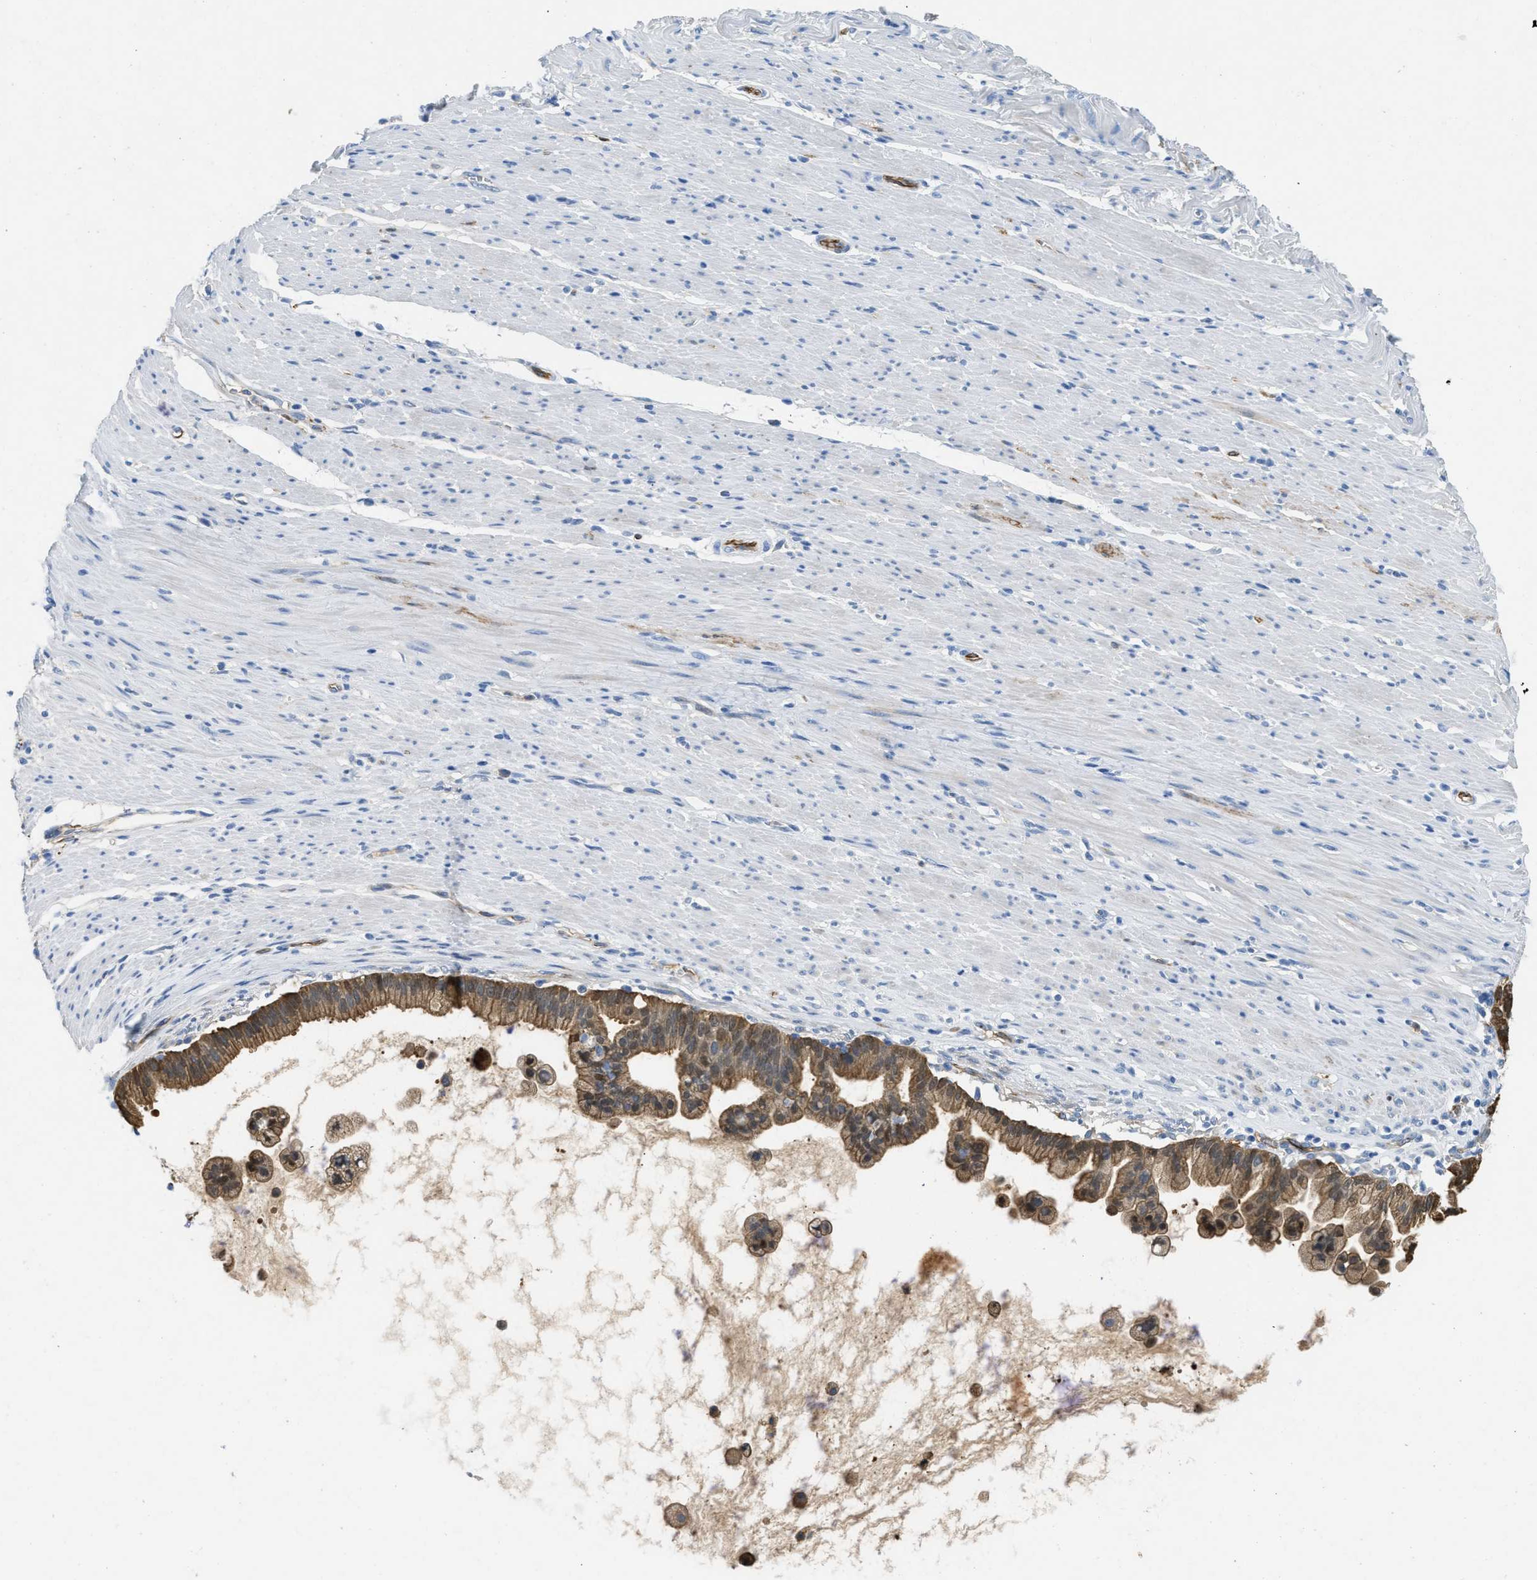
{"staining": {"intensity": "moderate", "quantity": ">75%", "location": "cytoplasmic/membranous,nuclear"}, "tissue": "pancreatic cancer", "cell_type": "Tumor cells", "image_type": "cancer", "snomed": [{"axis": "morphology", "description": "Adenocarcinoma, NOS"}, {"axis": "topography", "description": "Pancreas"}], "caption": "An IHC photomicrograph of tumor tissue is shown. Protein staining in brown labels moderate cytoplasmic/membranous and nuclear positivity in pancreatic cancer within tumor cells.", "gene": "SPEG", "patient": {"sex": "male", "age": 69}}